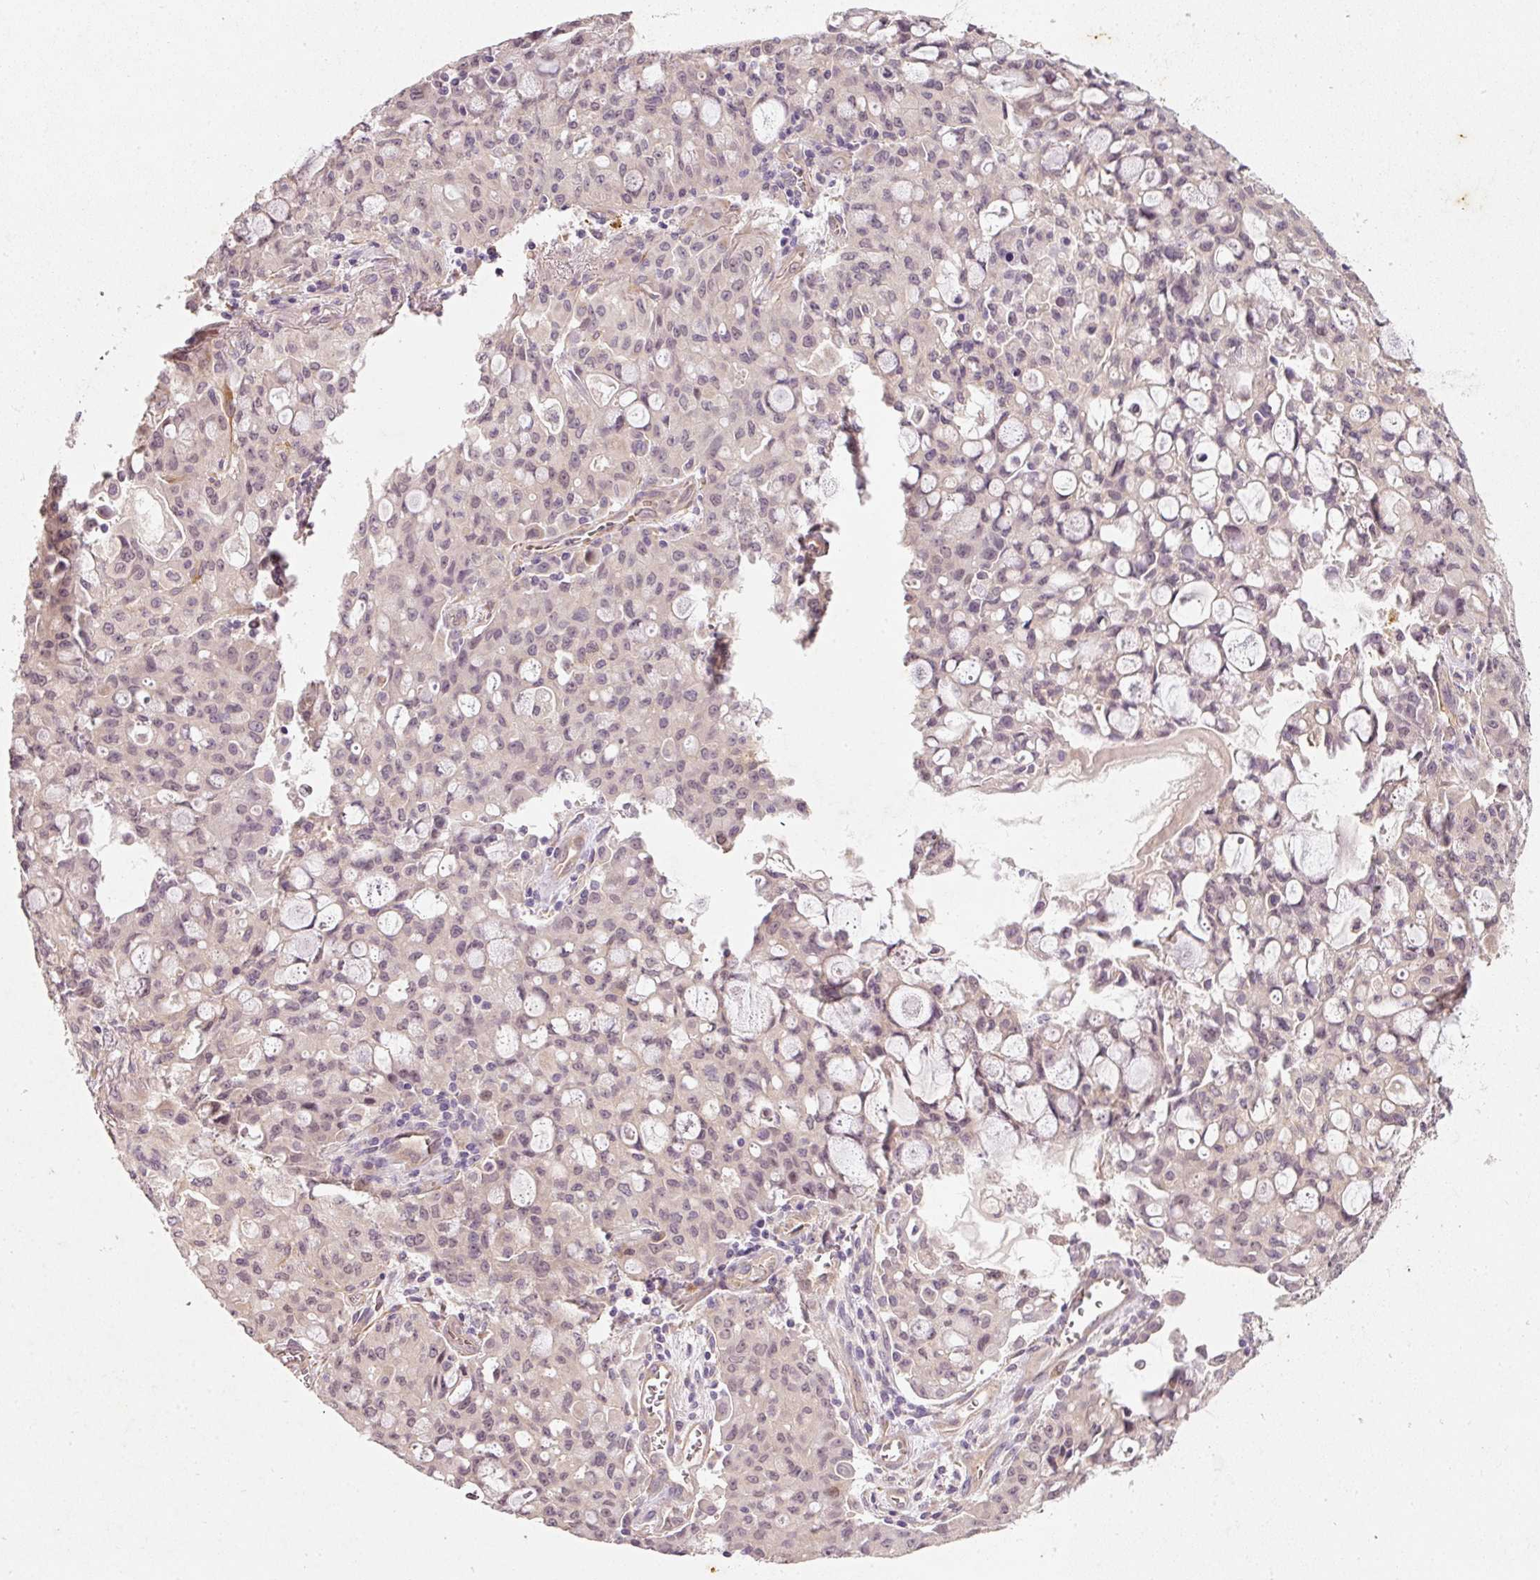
{"staining": {"intensity": "negative", "quantity": "none", "location": "none"}, "tissue": "lung cancer", "cell_type": "Tumor cells", "image_type": "cancer", "snomed": [{"axis": "morphology", "description": "Adenocarcinoma, NOS"}, {"axis": "topography", "description": "Lung"}], "caption": "Immunohistochemistry (IHC) histopathology image of human lung adenocarcinoma stained for a protein (brown), which demonstrates no staining in tumor cells. (Immunohistochemistry, brightfield microscopy, high magnification).", "gene": "RGL2", "patient": {"sex": "female", "age": 44}}